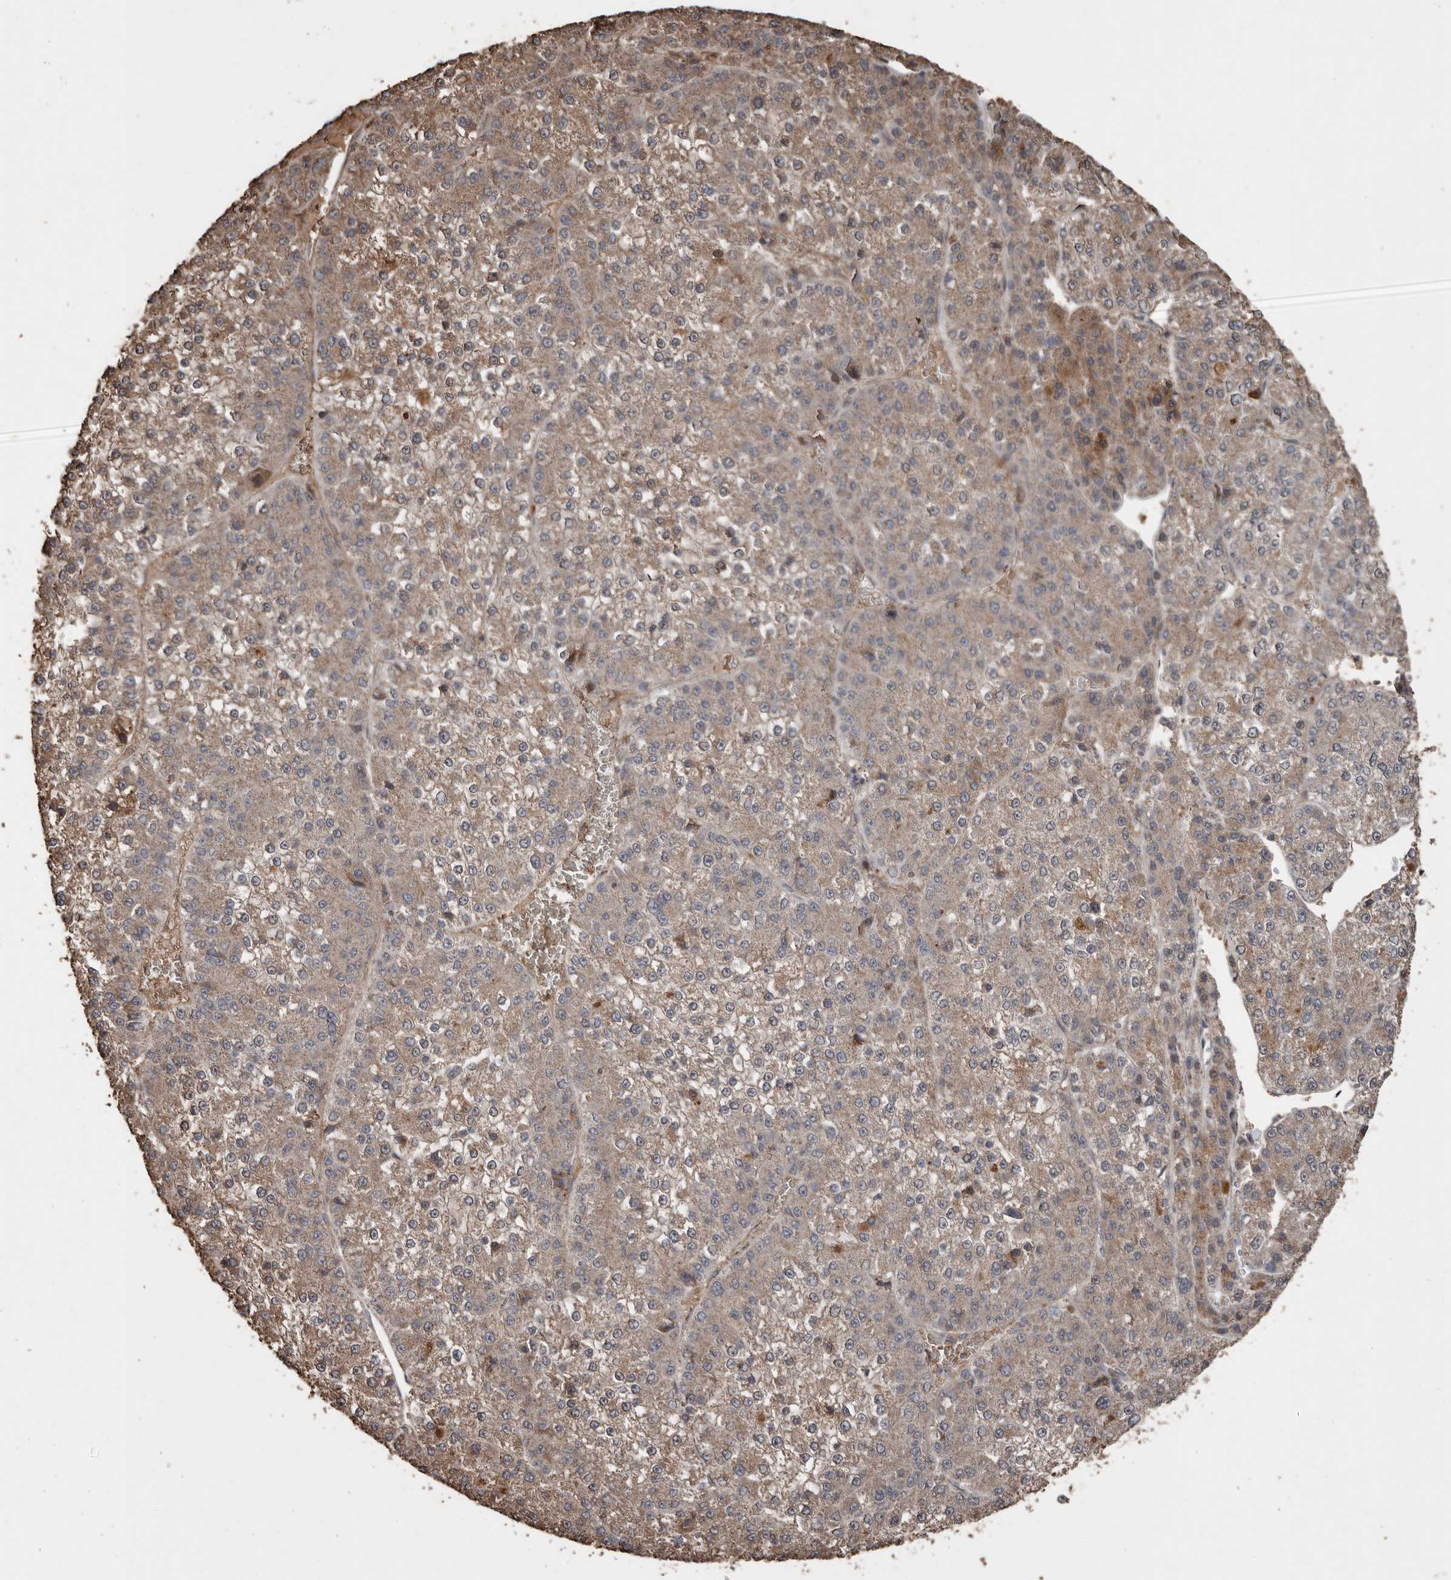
{"staining": {"intensity": "weak", "quantity": ">75%", "location": "cytoplasmic/membranous"}, "tissue": "liver cancer", "cell_type": "Tumor cells", "image_type": "cancer", "snomed": [{"axis": "morphology", "description": "Carcinoma, Hepatocellular, NOS"}, {"axis": "topography", "description": "Liver"}], "caption": "Human liver cancer stained with a protein marker reveals weak staining in tumor cells.", "gene": "RANBP17", "patient": {"sex": "female", "age": 73}}